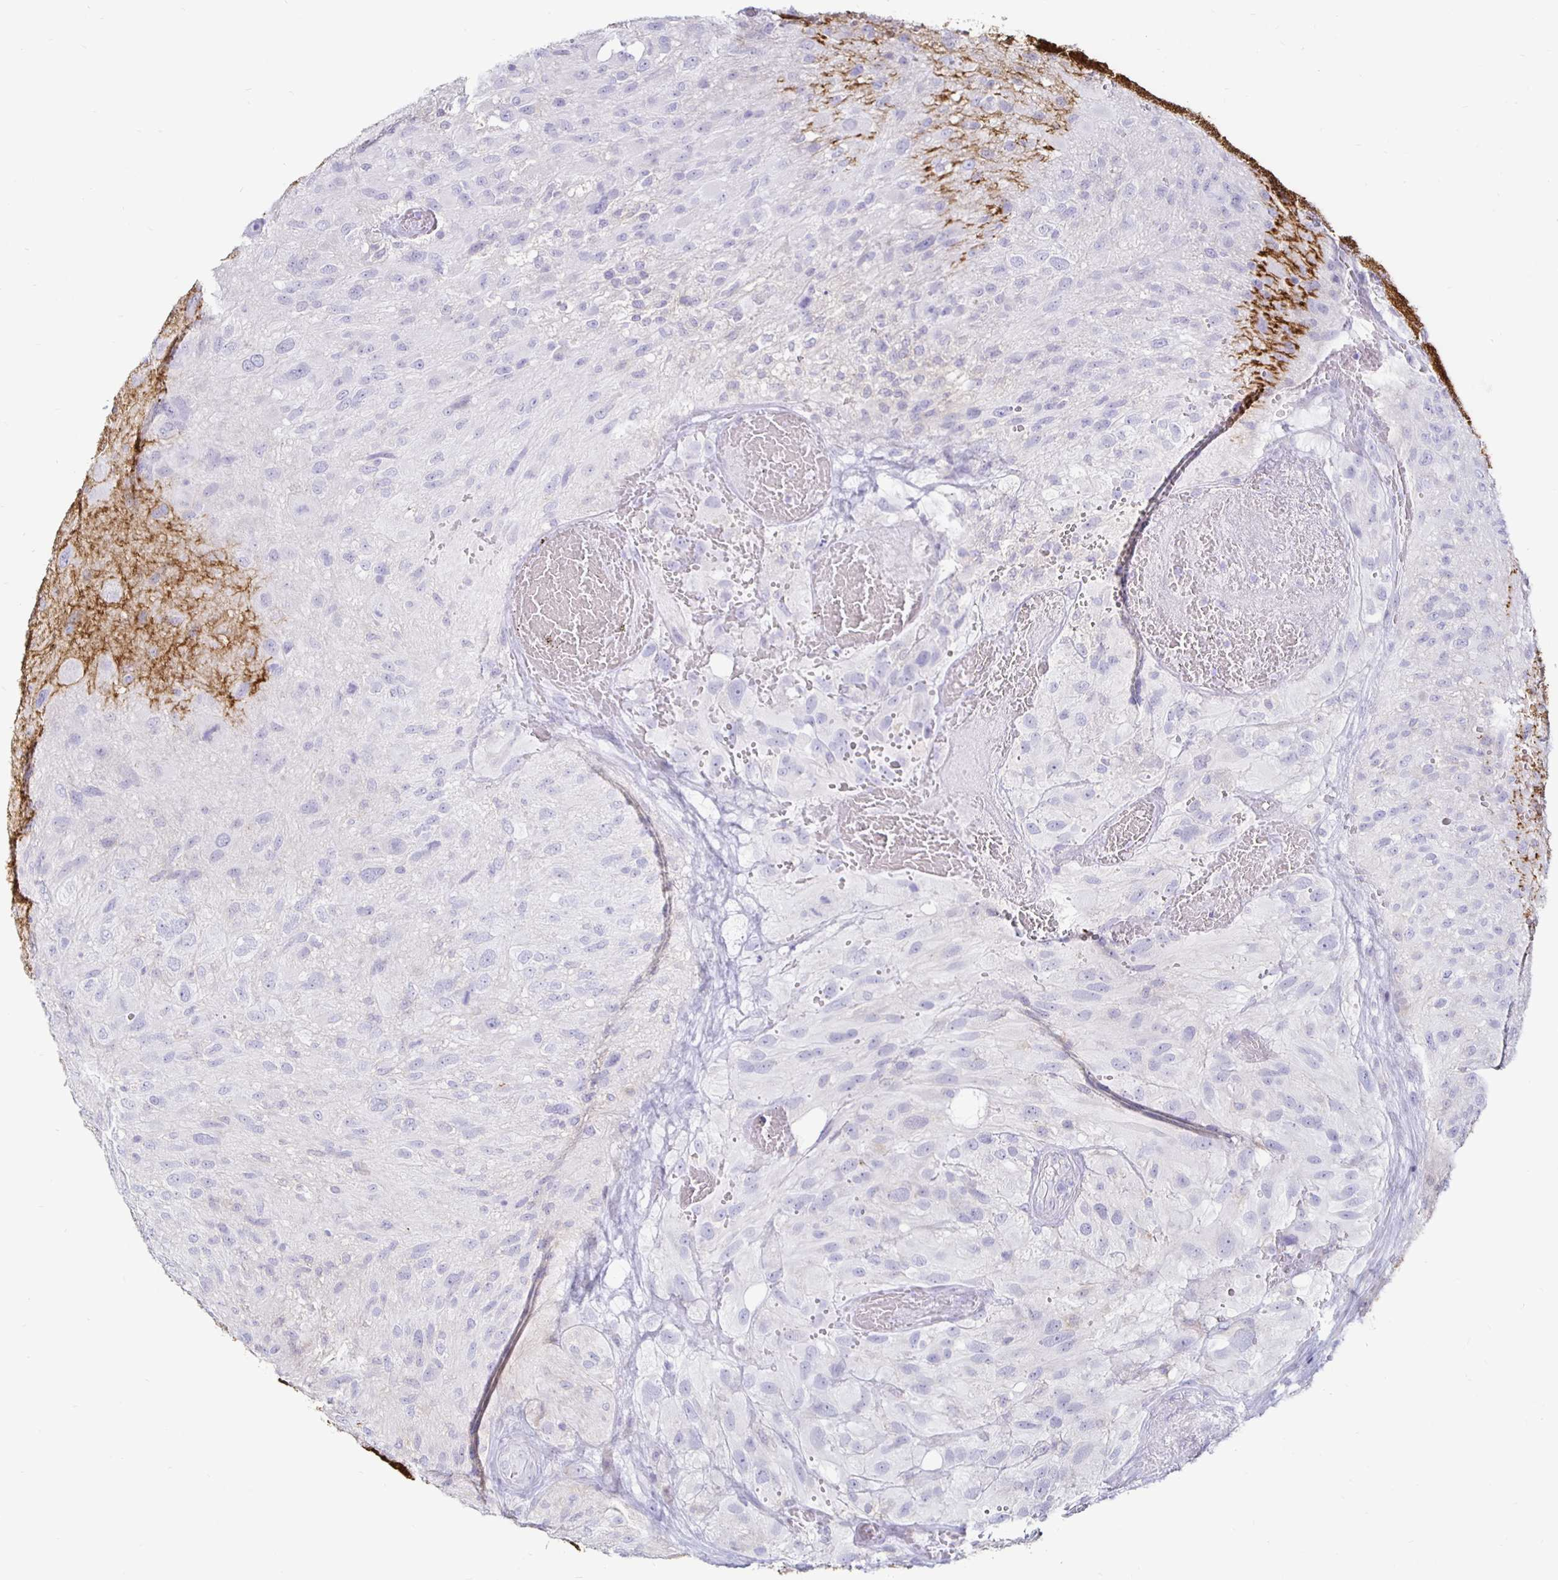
{"staining": {"intensity": "negative", "quantity": "none", "location": "none"}, "tissue": "glioma", "cell_type": "Tumor cells", "image_type": "cancer", "snomed": [{"axis": "morphology", "description": "Glioma, malignant, High grade"}, {"axis": "topography", "description": "Brain"}], "caption": "IHC histopathology image of neoplastic tissue: human glioma stained with DAB shows no significant protein positivity in tumor cells.", "gene": "SIRPA", "patient": {"sex": "male", "age": 53}}